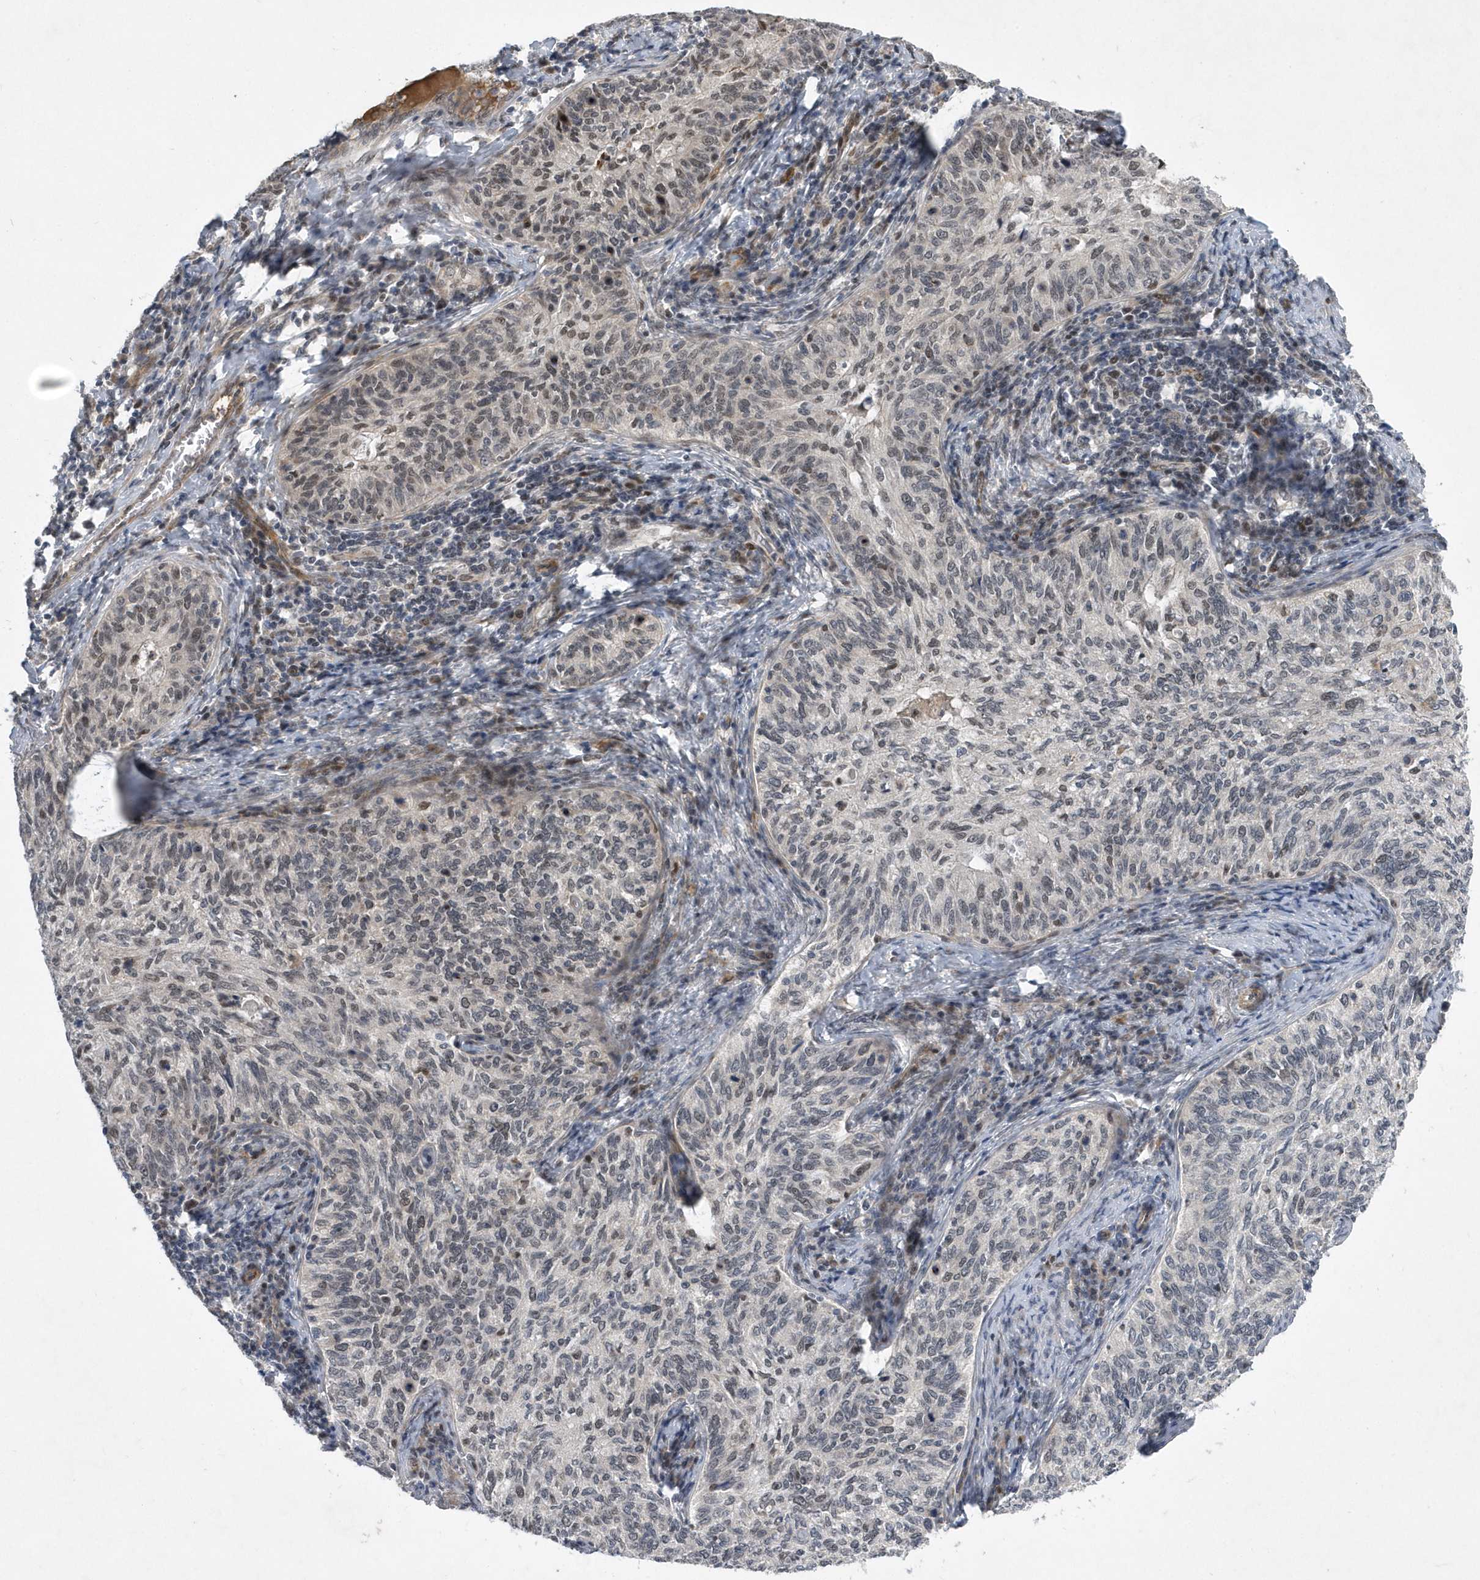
{"staining": {"intensity": "weak", "quantity": "<25%", "location": "nuclear"}, "tissue": "cervical cancer", "cell_type": "Tumor cells", "image_type": "cancer", "snomed": [{"axis": "morphology", "description": "Squamous cell carcinoma, NOS"}, {"axis": "topography", "description": "Cervix"}], "caption": "The histopathology image displays no significant expression in tumor cells of cervical cancer.", "gene": "FAM217A", "patient": {"sex": "female", "age": 30}}